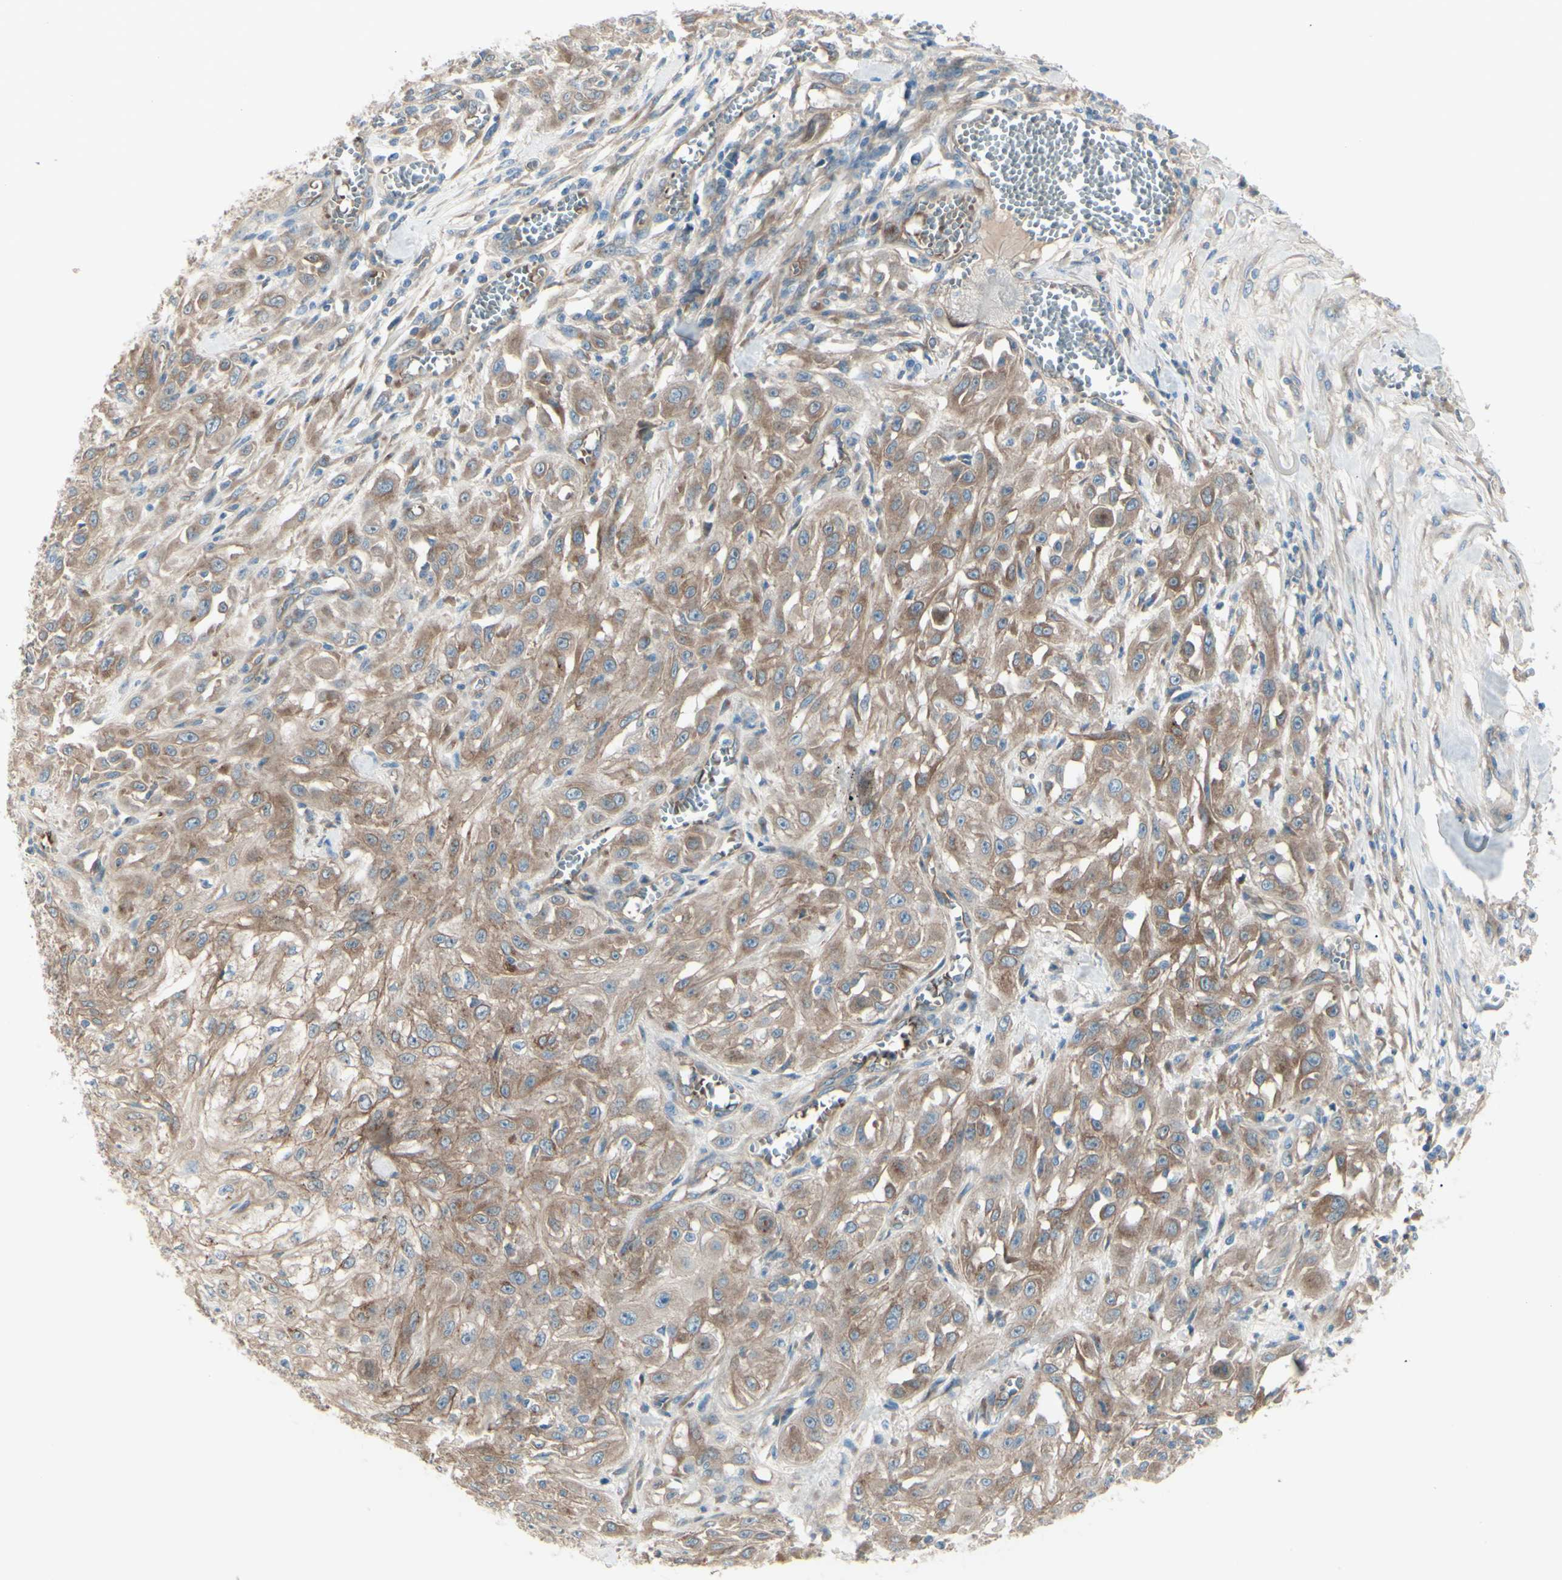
{"staining": {"intensity": "moderate", "quantity": ">75%", "location": "cytoplasmic/membranous"}, "tissue": "skin cancer", "cell_type": "Tumor cells", "image_type": "cancer", "snomed": [{"axis": "morphology", "description": "Squamous cell carcinoma, NOS"}, {"axis": "morphology", "description": "Squamous cell carcinoma, metastatic, NOS"}, {"axis": "topography", "description": "Skin"}, {"axis": "topography", "description": "Lymph node"}], "caption": "Metastatic squamous cell carcinoma (skin) stained with a brown dye reveals moderate cytoplasmic/membranous positive positivity in approximately >75% of tumor cells.", "gene": "PCDHGA2", "patient": {"sex": "male", "age": 75}}